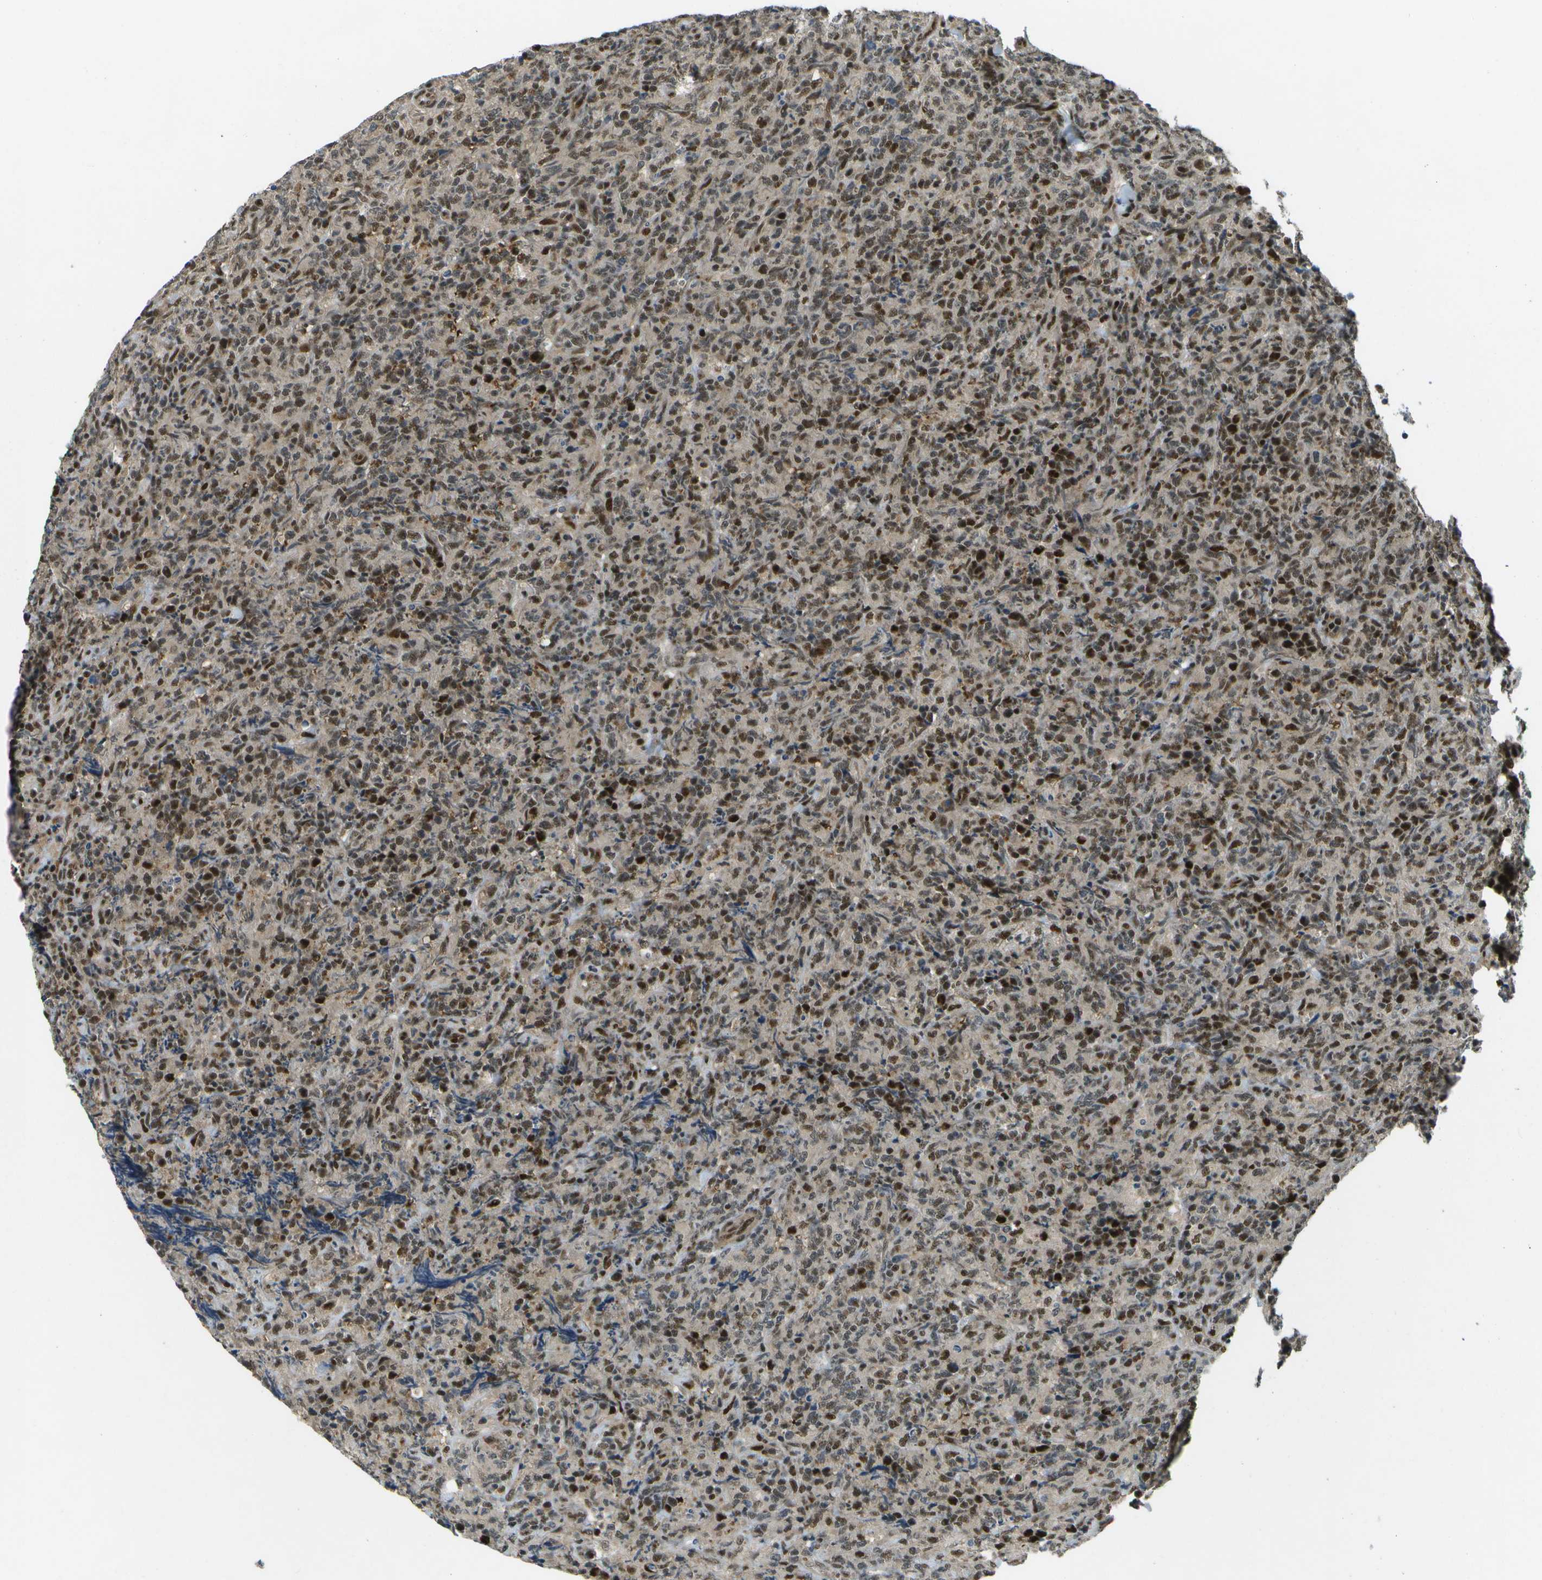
{"staining": {"intensity": "moderate", "quantity": ">75%", "location": "nuclear"}, "tissue": "lymphoma", "cell_type": "Tumor cells", "image_type": "cancer", "snomed": [{"axis": "morphology", "description": "Malignant lymphoma, non-Hodgkin's type, High grade"}, {"axis": "topography", "description": "Tonsil"}], "caption": "This histopathology image shows malignant lymphoma, non-Hodgkin's type (high-grade) stained with IHC to label a protein in brown. The nuclear of tumor cells show moderate positivity for the protein. Nuclei are counter-stained blue.", "gene": "GANC", "patient": {"sex": "female", "age": 36}}